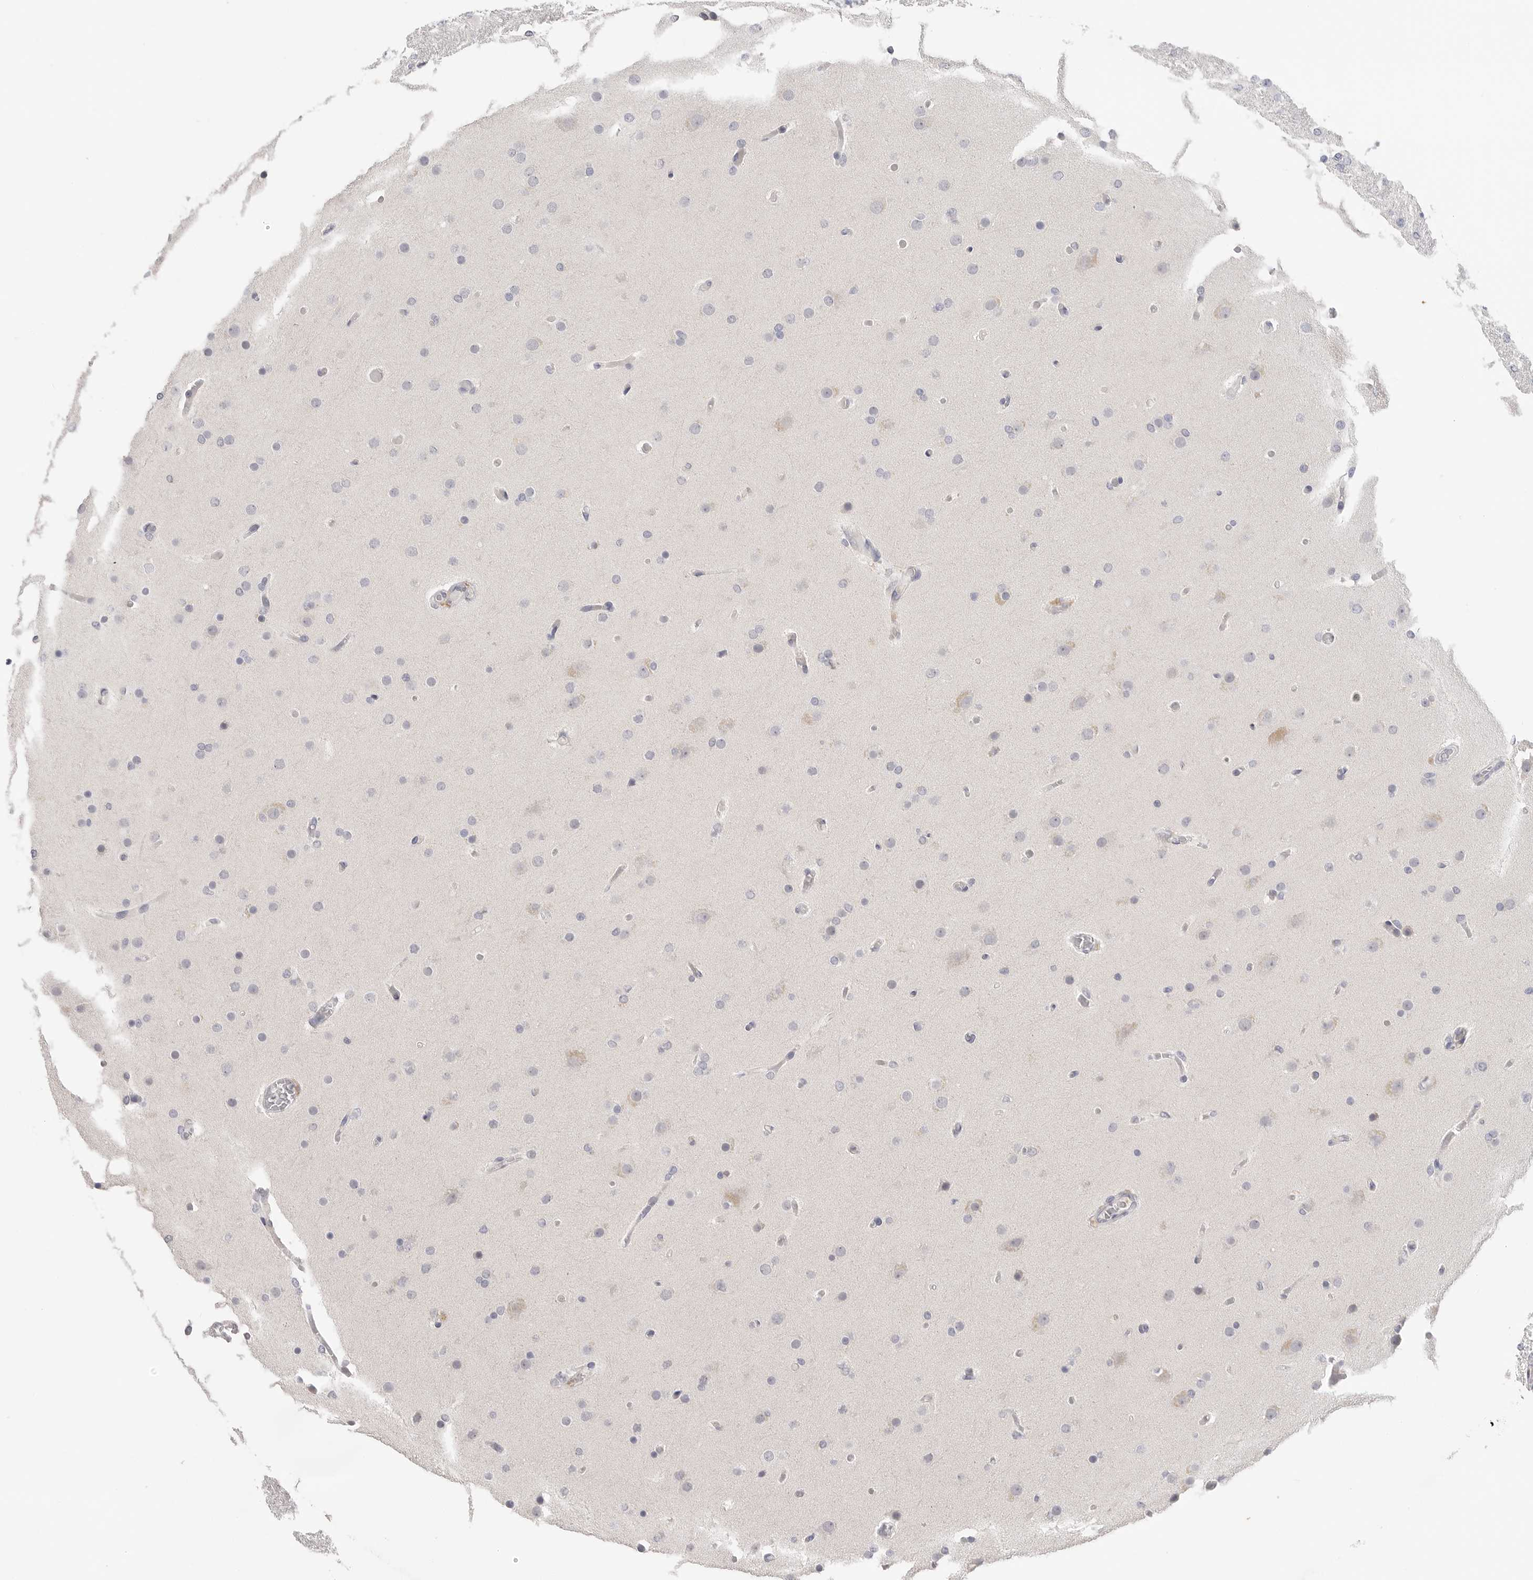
{"staining": {"intensity": "negative", "quantity": "none", "location": "none"}, "tissue": "glioma", "cell_type": "Tumor cells", "image_type": "cancer", "snomed": [{"axis": "morphology", "description": "Glioma, malignant, High grade"}, {"axis": "topography", "description": "Cerebral cortex"}], "caption": "Immunohistochemistry of glioma displays no staining in tumor cells. (DAB IHC with hematoxylin counter stain).", "gene": "FBN2", "patient": {"sex": "female", "age": 36}}